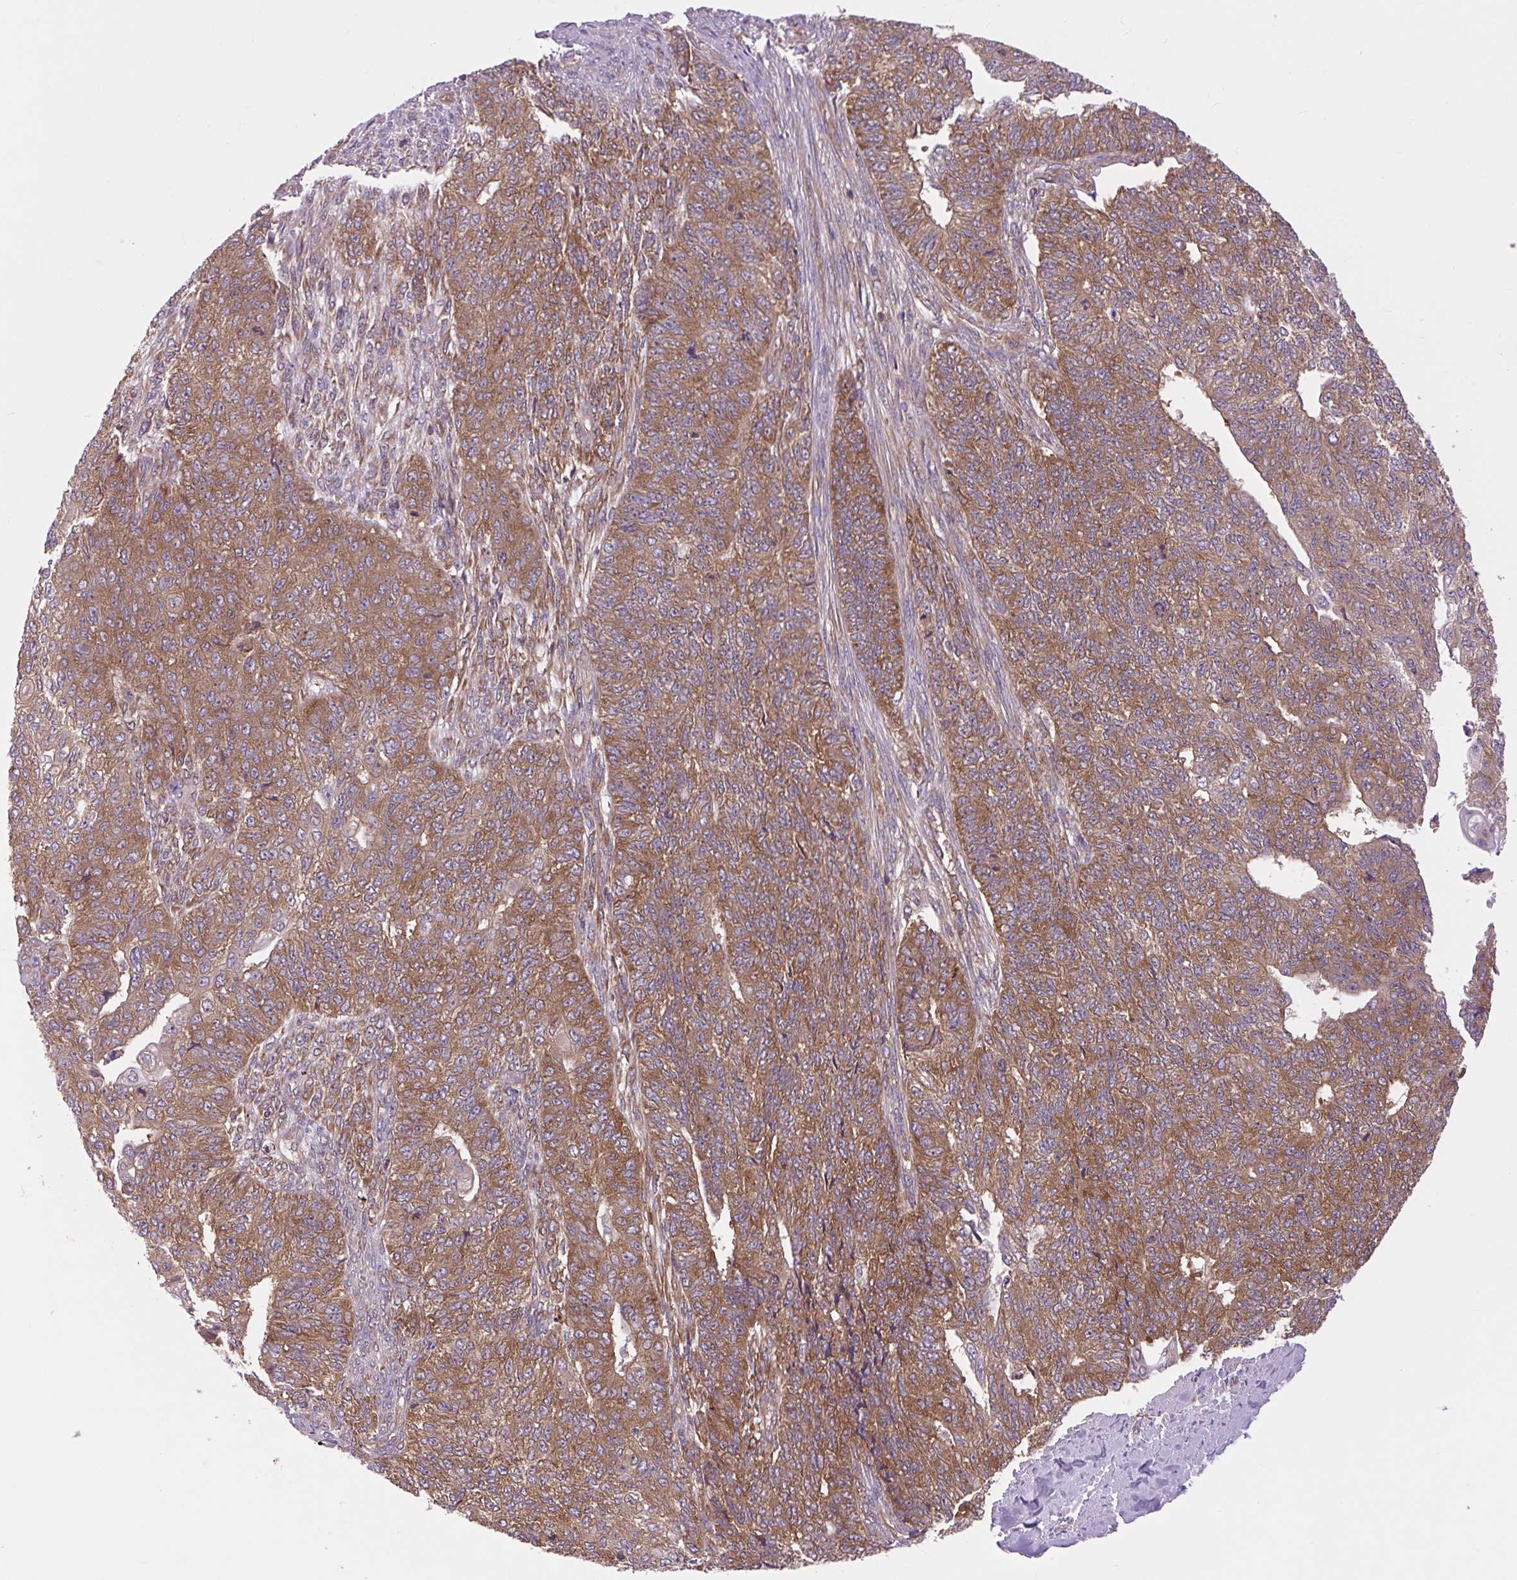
{"staining": {"intensity": "moderate", "quantity": ">75%", "location": "cytoplasmic/membranous"}, "tissue": "endometrial cancer", "cell_type": "Tumor cells", "image_type": "cancer", "snomed": [{"axis": "morphology", "description": "Adenocarcinoma, NOS"}, {"axis": "topography", "description": "Endometrium"}], "caption": "Moderate cytoplasmic/membranous protein expression is identified in approximately >75% of tumor cells in adenocarcinoma (endometrial).", "gene": "PLCG1", "patient": {"sex": "female", "age": 32}}